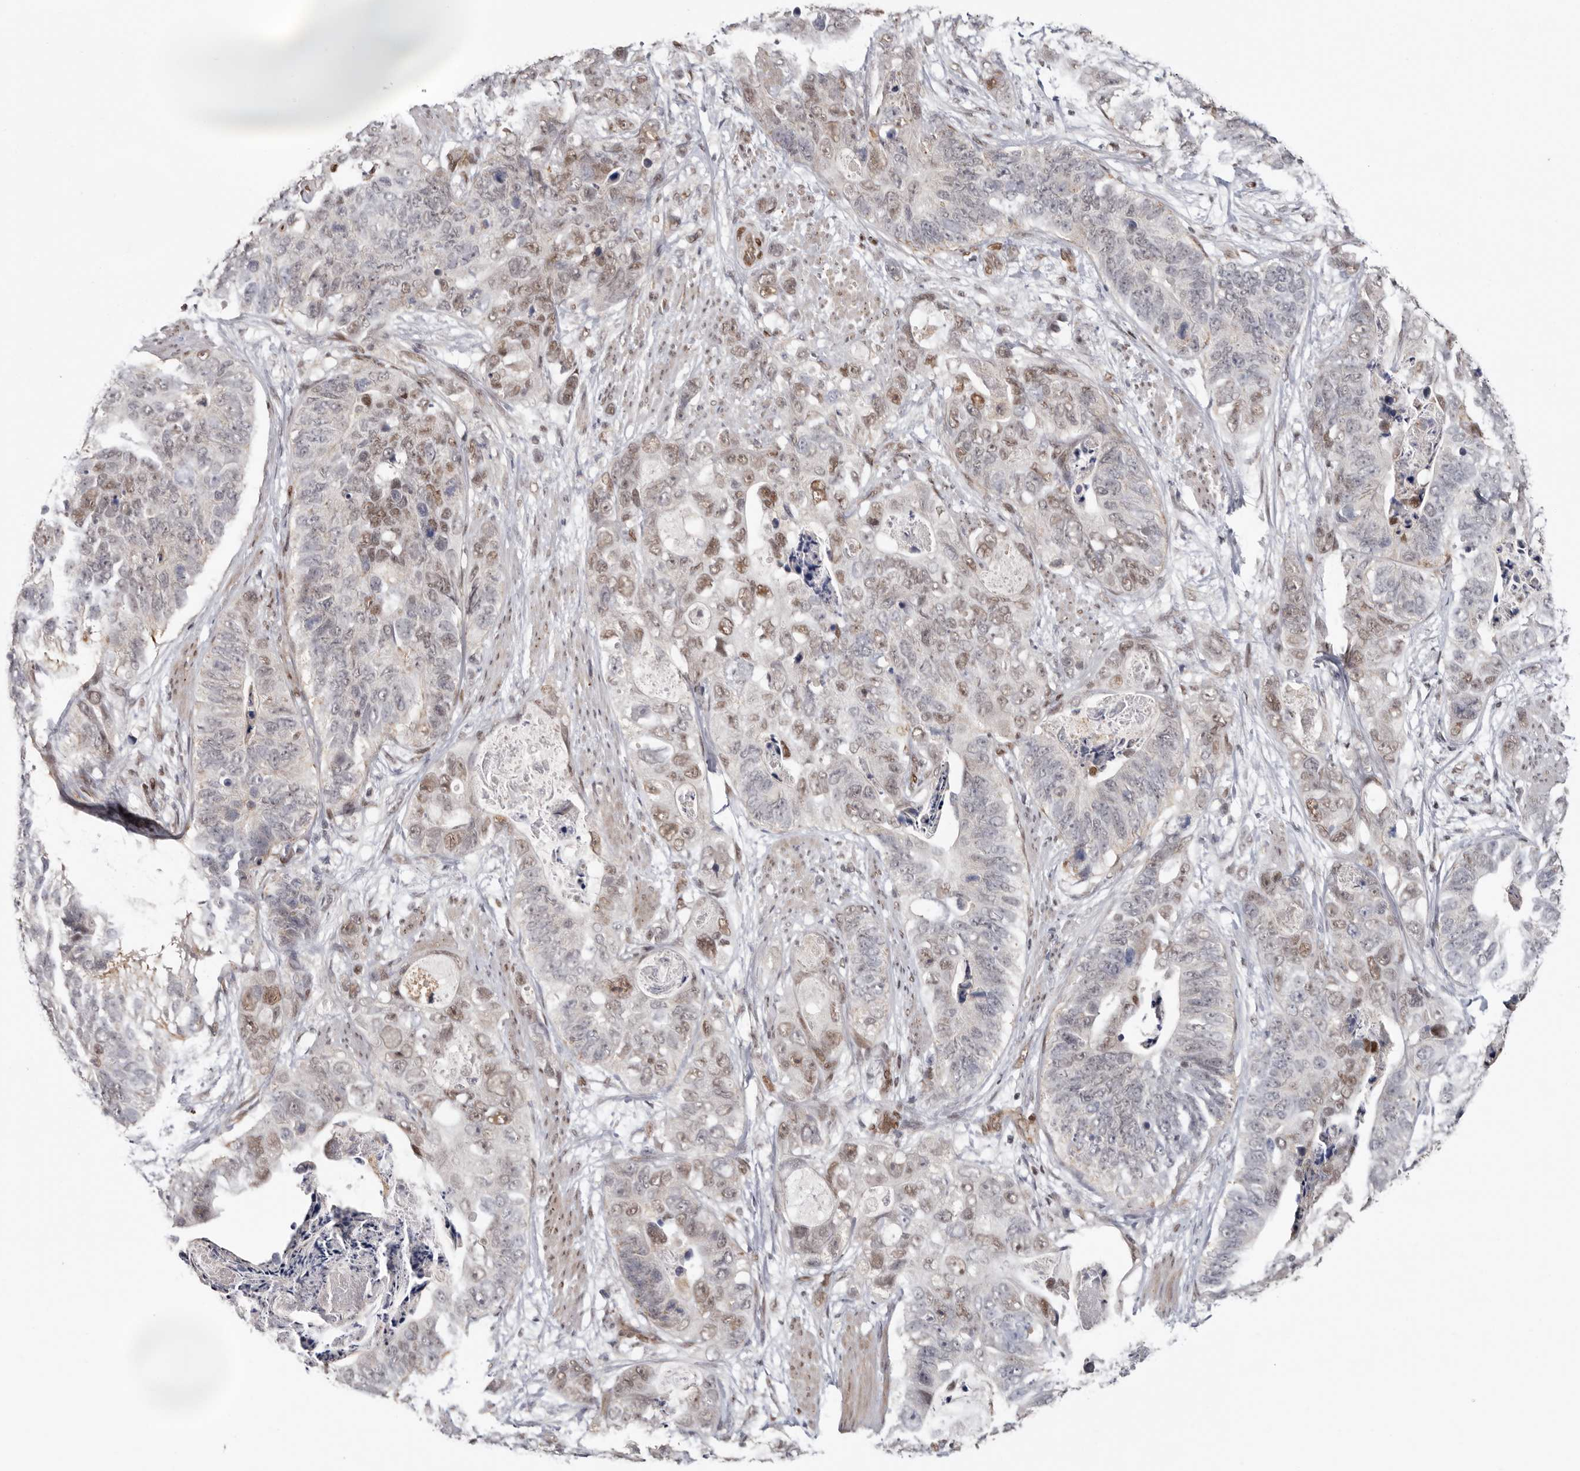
{"staining": {"intensity": "moderate", "quantity": "<25%", "location": "nuclear"}, "tissue": "stomach cancer", "cell_type": "Tumor cells", "image_type": "cancer", "snomed": [{"axis": "morphology", "description": "Adenocarcinoma, NOS"}, {"axis": "topography", "description": "Stomach"}], "caption": "Stomach adenocarcinoma tissue shows moderate nuclear positivity in about <25% of tumor cells, visualized by immunohistochemistry.", "gene": "SMAD7", "patient": {"sex": "female", "age": 89}}